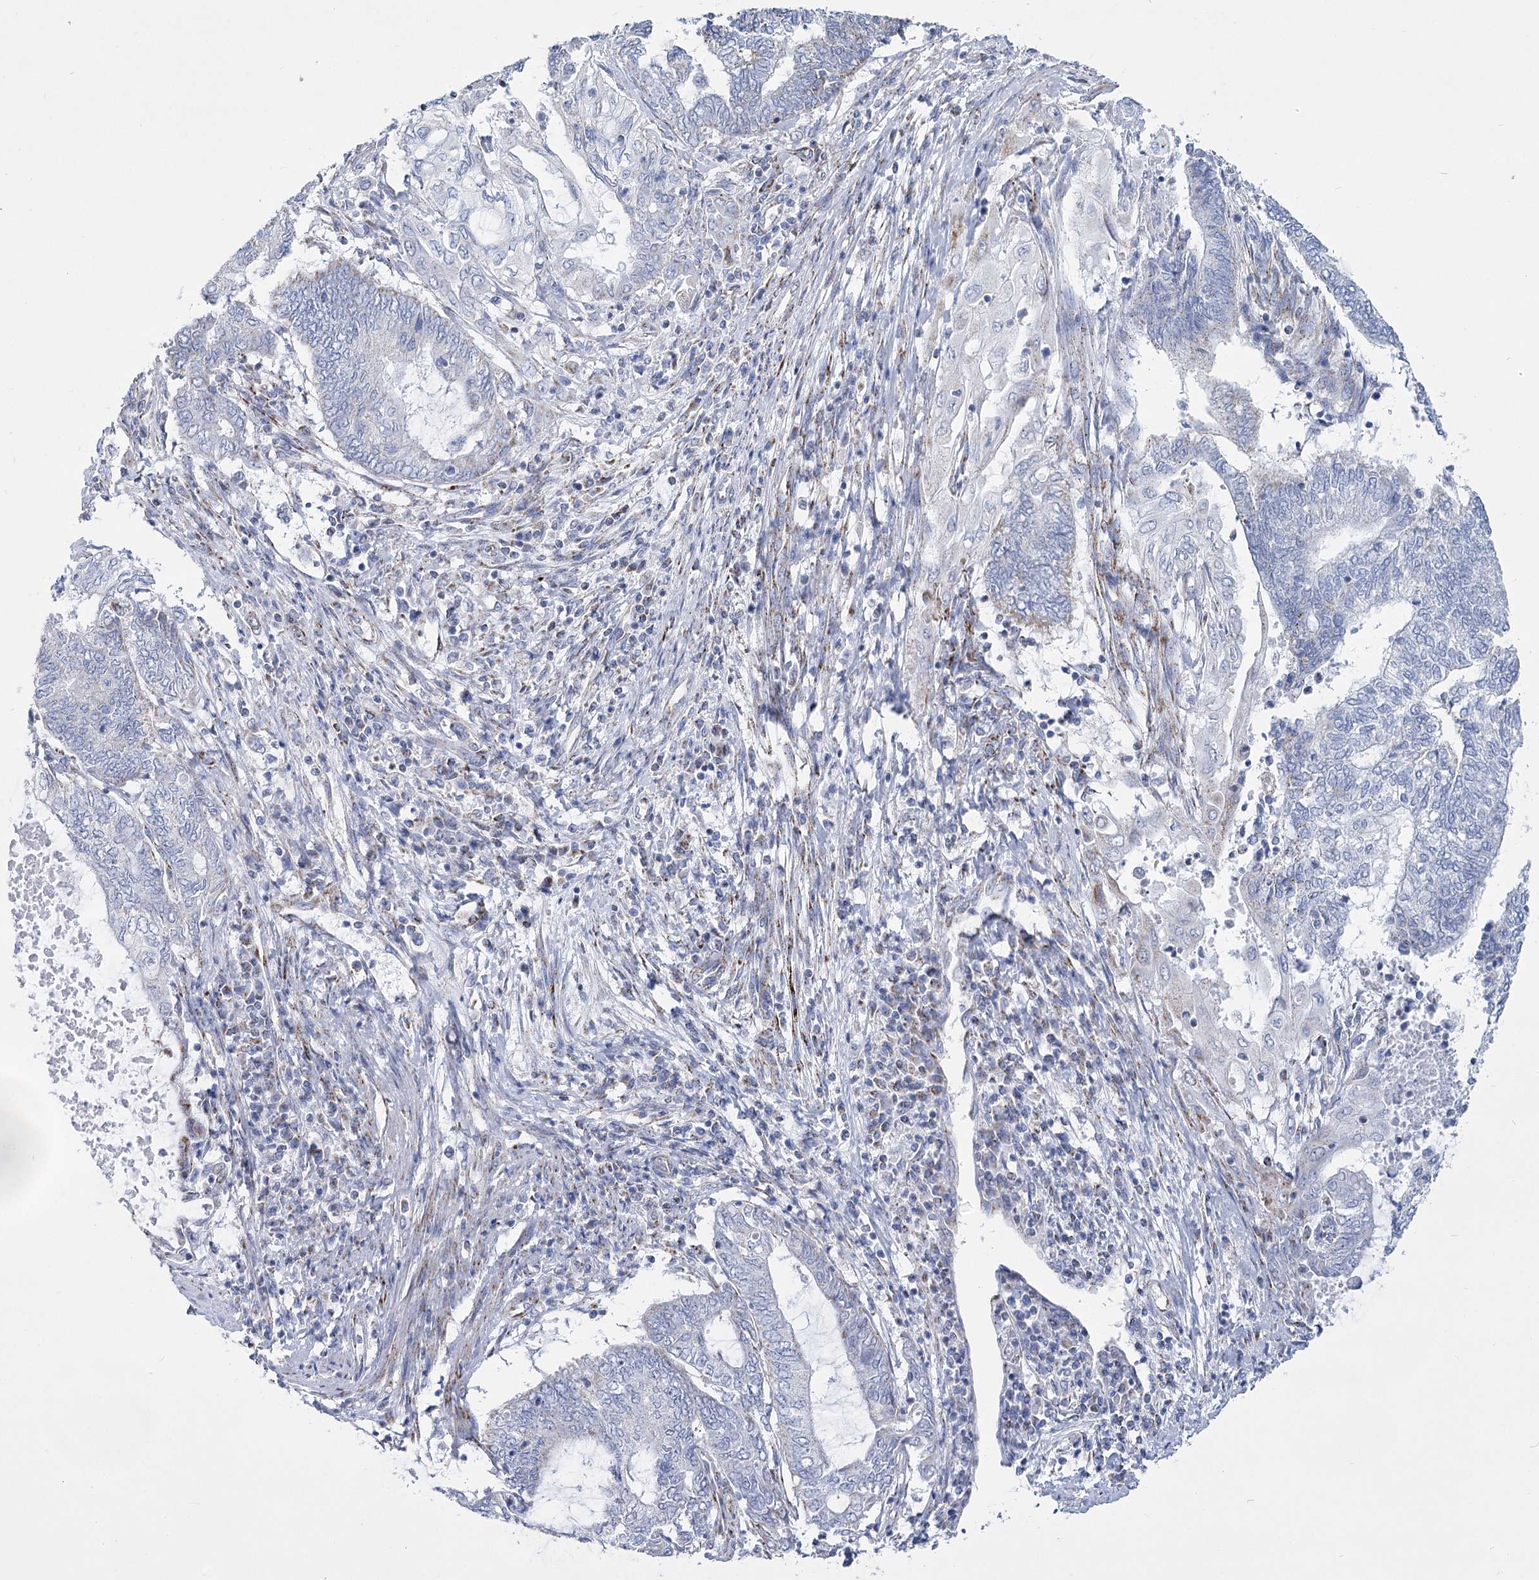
{"staining": {"intensity": "negative", "quantity": "none", "location": "none"}, "tissue": "endometrial cancer", "cell_type": "Tumor cells", "image_type": "cancer", "snomed": [{"axis": "morphology", "description": "Adenocarcinoma, NOS"}, {"axis": "topography", "description": "Uterus"}, {"axis": "topography", "description": "Endometrium"}], "caption": "Immunohistochemical staining of human endometrial adenocarcinoma shows no significant positivity in tumor cells.", "gene": "PDHB", "patient": {"sex": "female", "age": 70}}